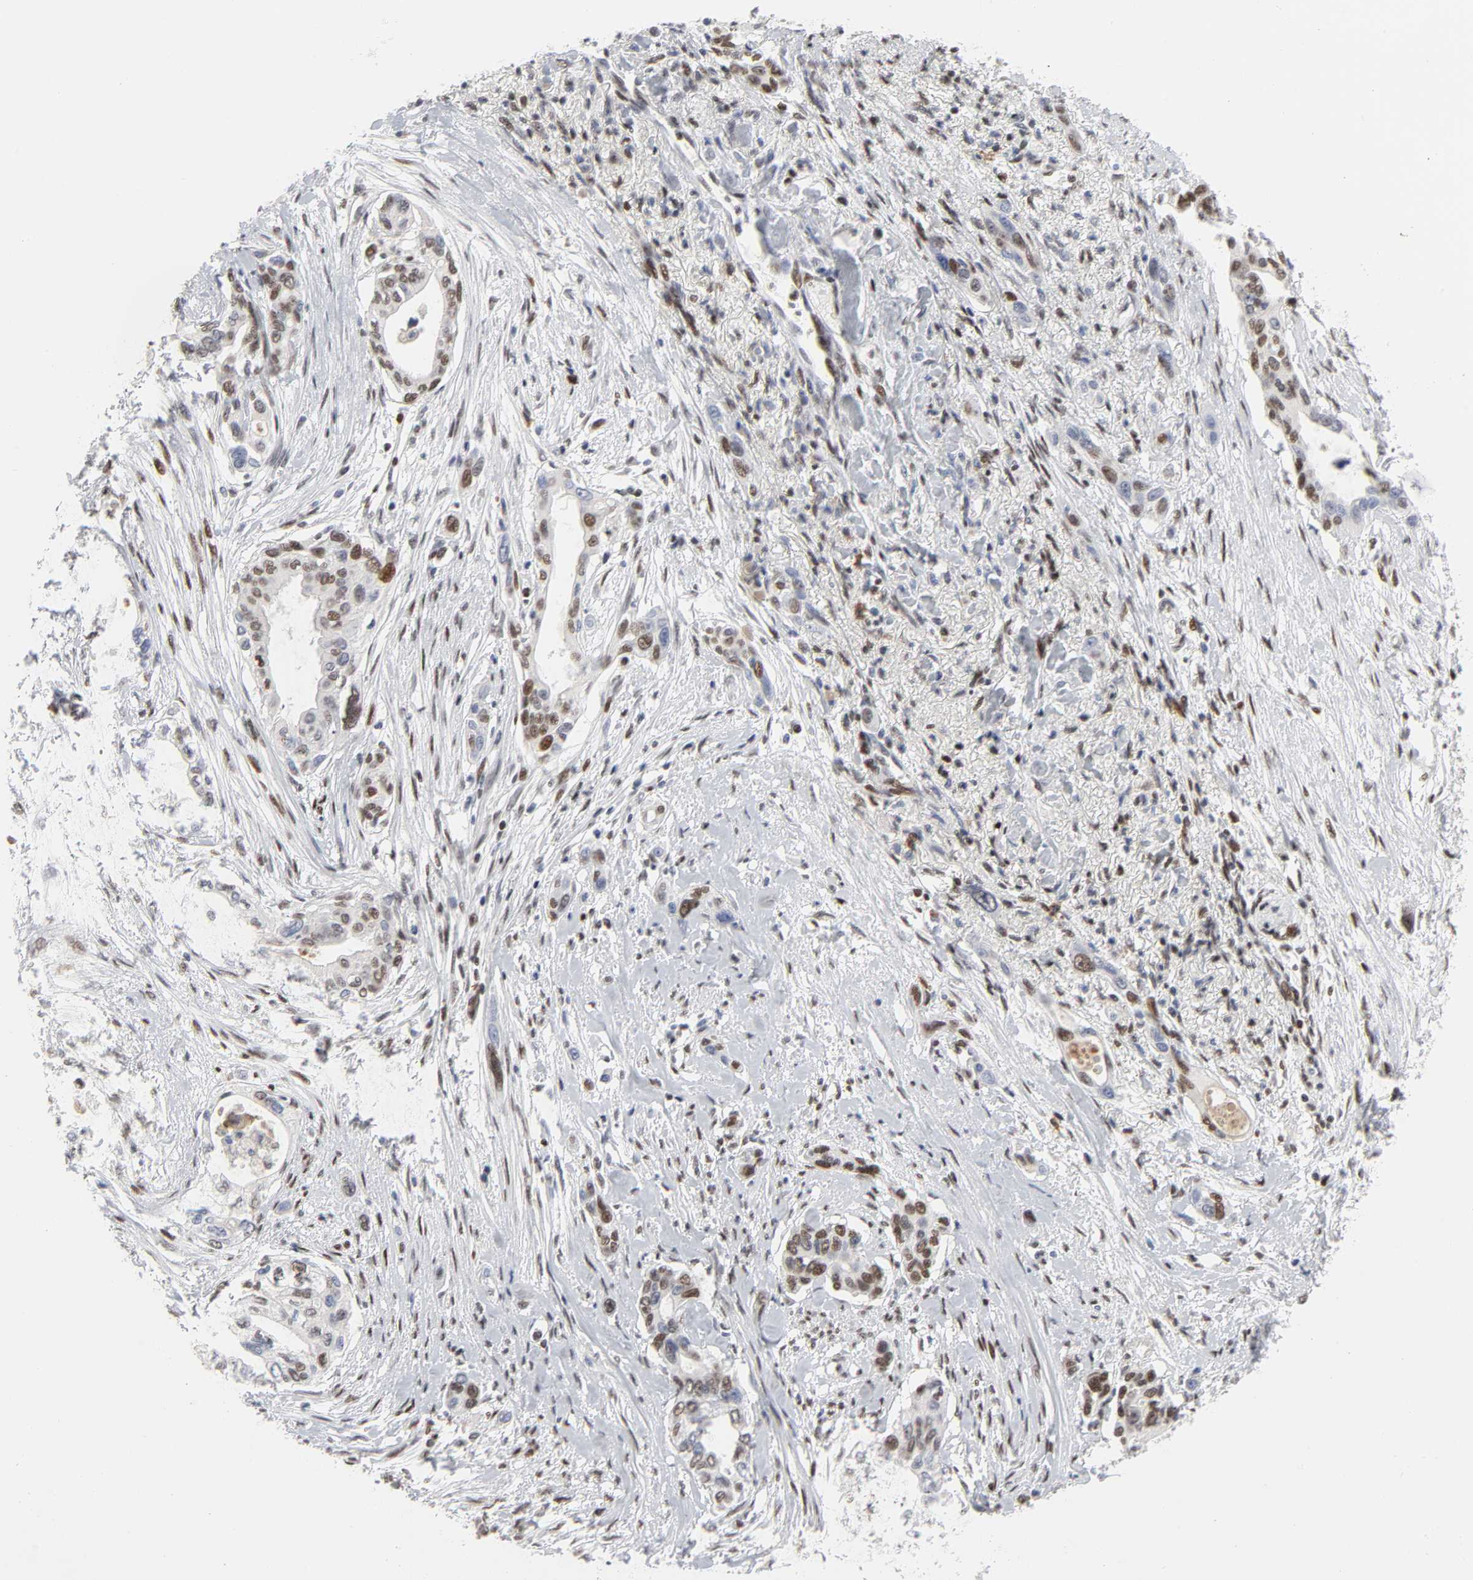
{"staining": {"intensity": "moderate", "quantity": ">75%", "location": "nuclear"}, "tissue": "pancreatic cancer", "cell_type": "Tumor cells", "image_type": "cancer", "snomed": [{"axis": "morphology", "description": "Adenocarcinoma, NOS"}, {"axis": "topography", "description": "Pancreas"}], "caption": "This is a micrograph of IHC staining of adenocarcinoma (pancreatic), which shows moderate staining in the nuclear of tumor cells.", "gene": "CREBBP", "patient": {"sex": "female", "age": 60}}